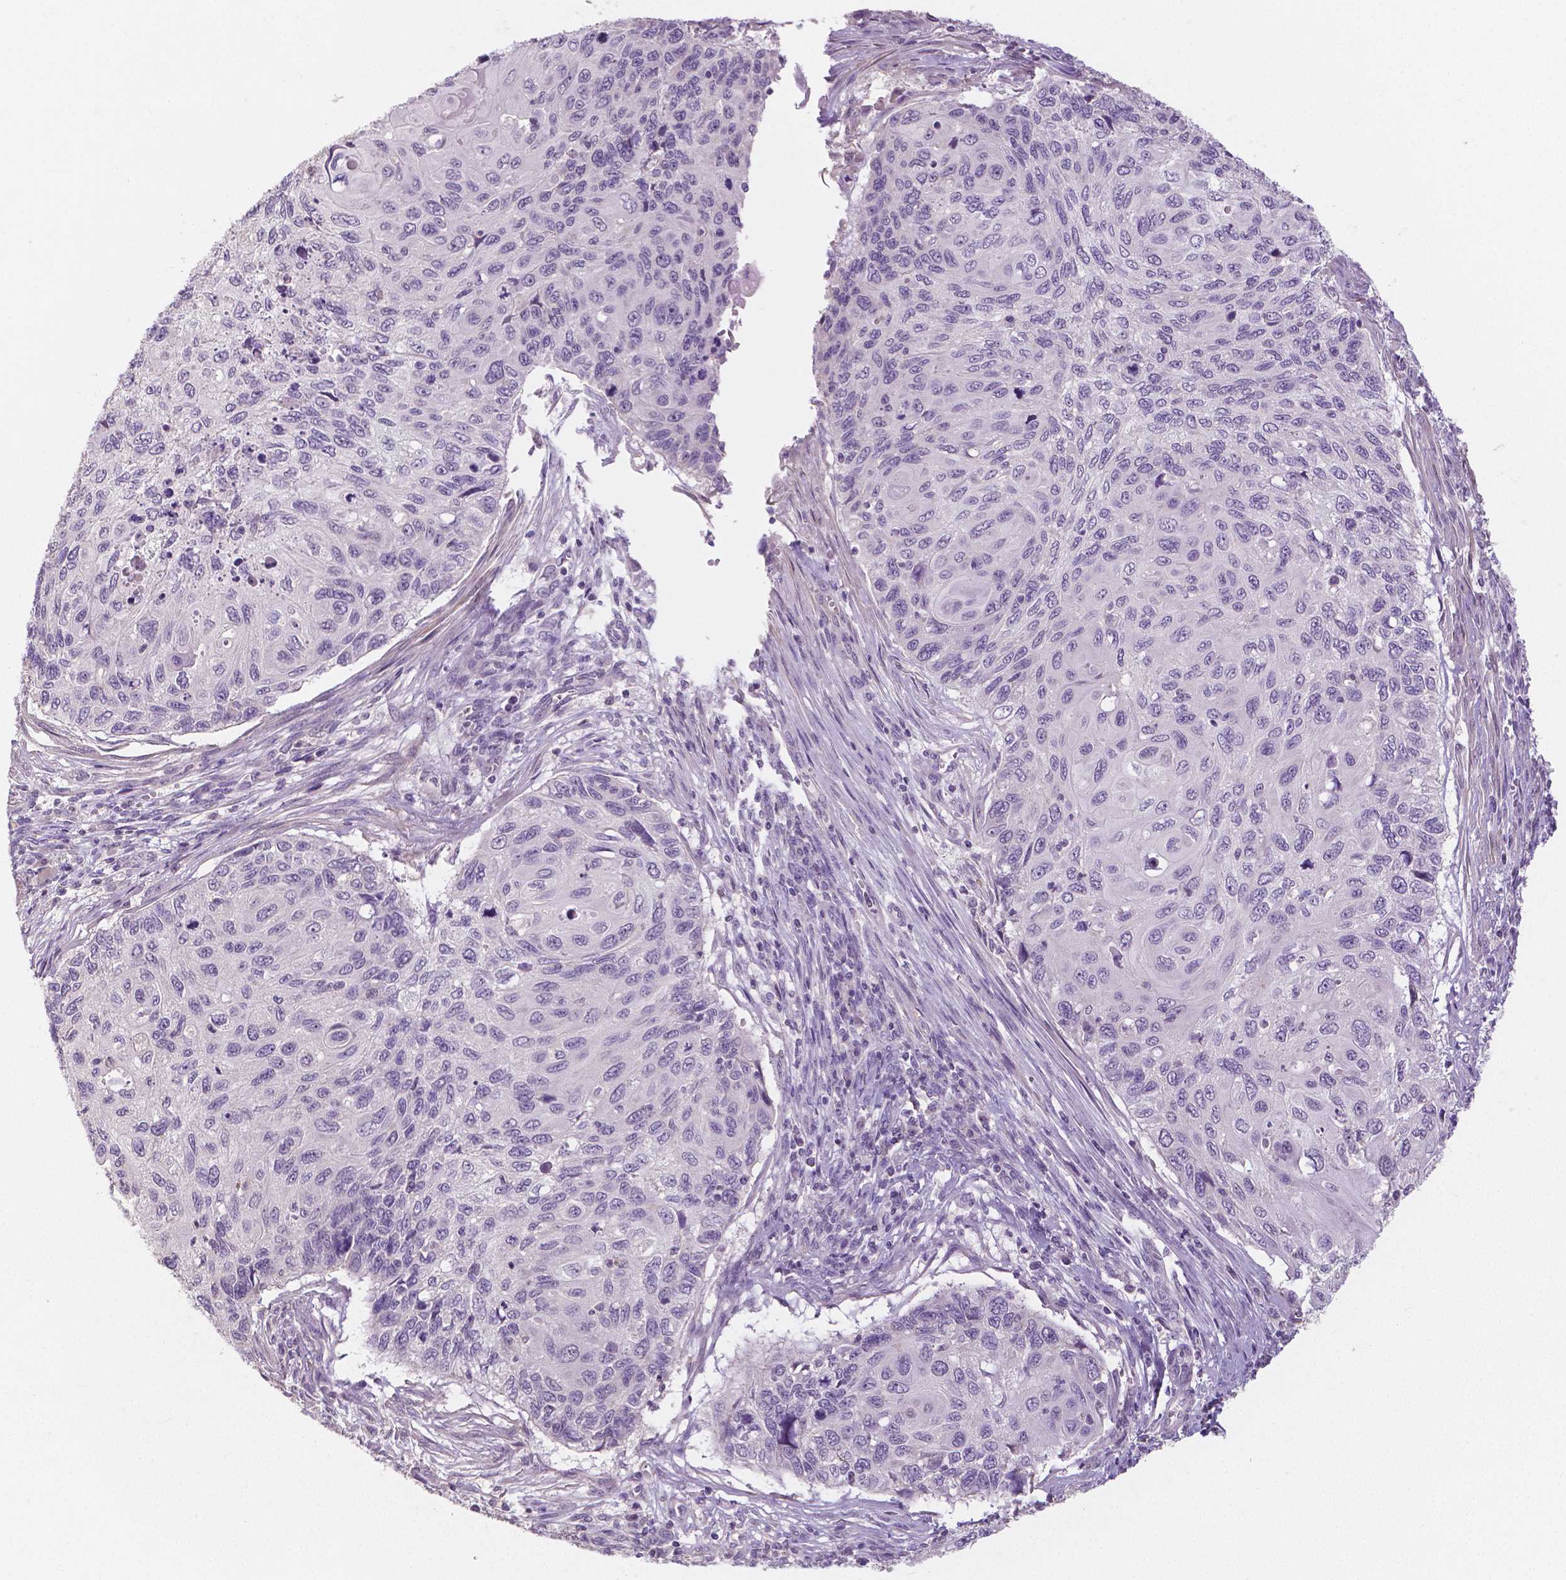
{"staining": {"intensity": "negative", "quantity": "none", "location": "none"}, "tissue": "cervical cancer", "cell_type": "Tumor cells", "image_type": "cancer", "snomed": [{"axis": "morphology", "description": "Squamous cell carcinoma, NOS"}, {"axis": "topography", "description": "Cervix"}], "caption": "A micrograph of cervical squamous cell carcinoma stained for a protein displays no brown staining in tumor cells.", "gene": "CRMP1", "patient": {"sex": "female", "age": 70}}